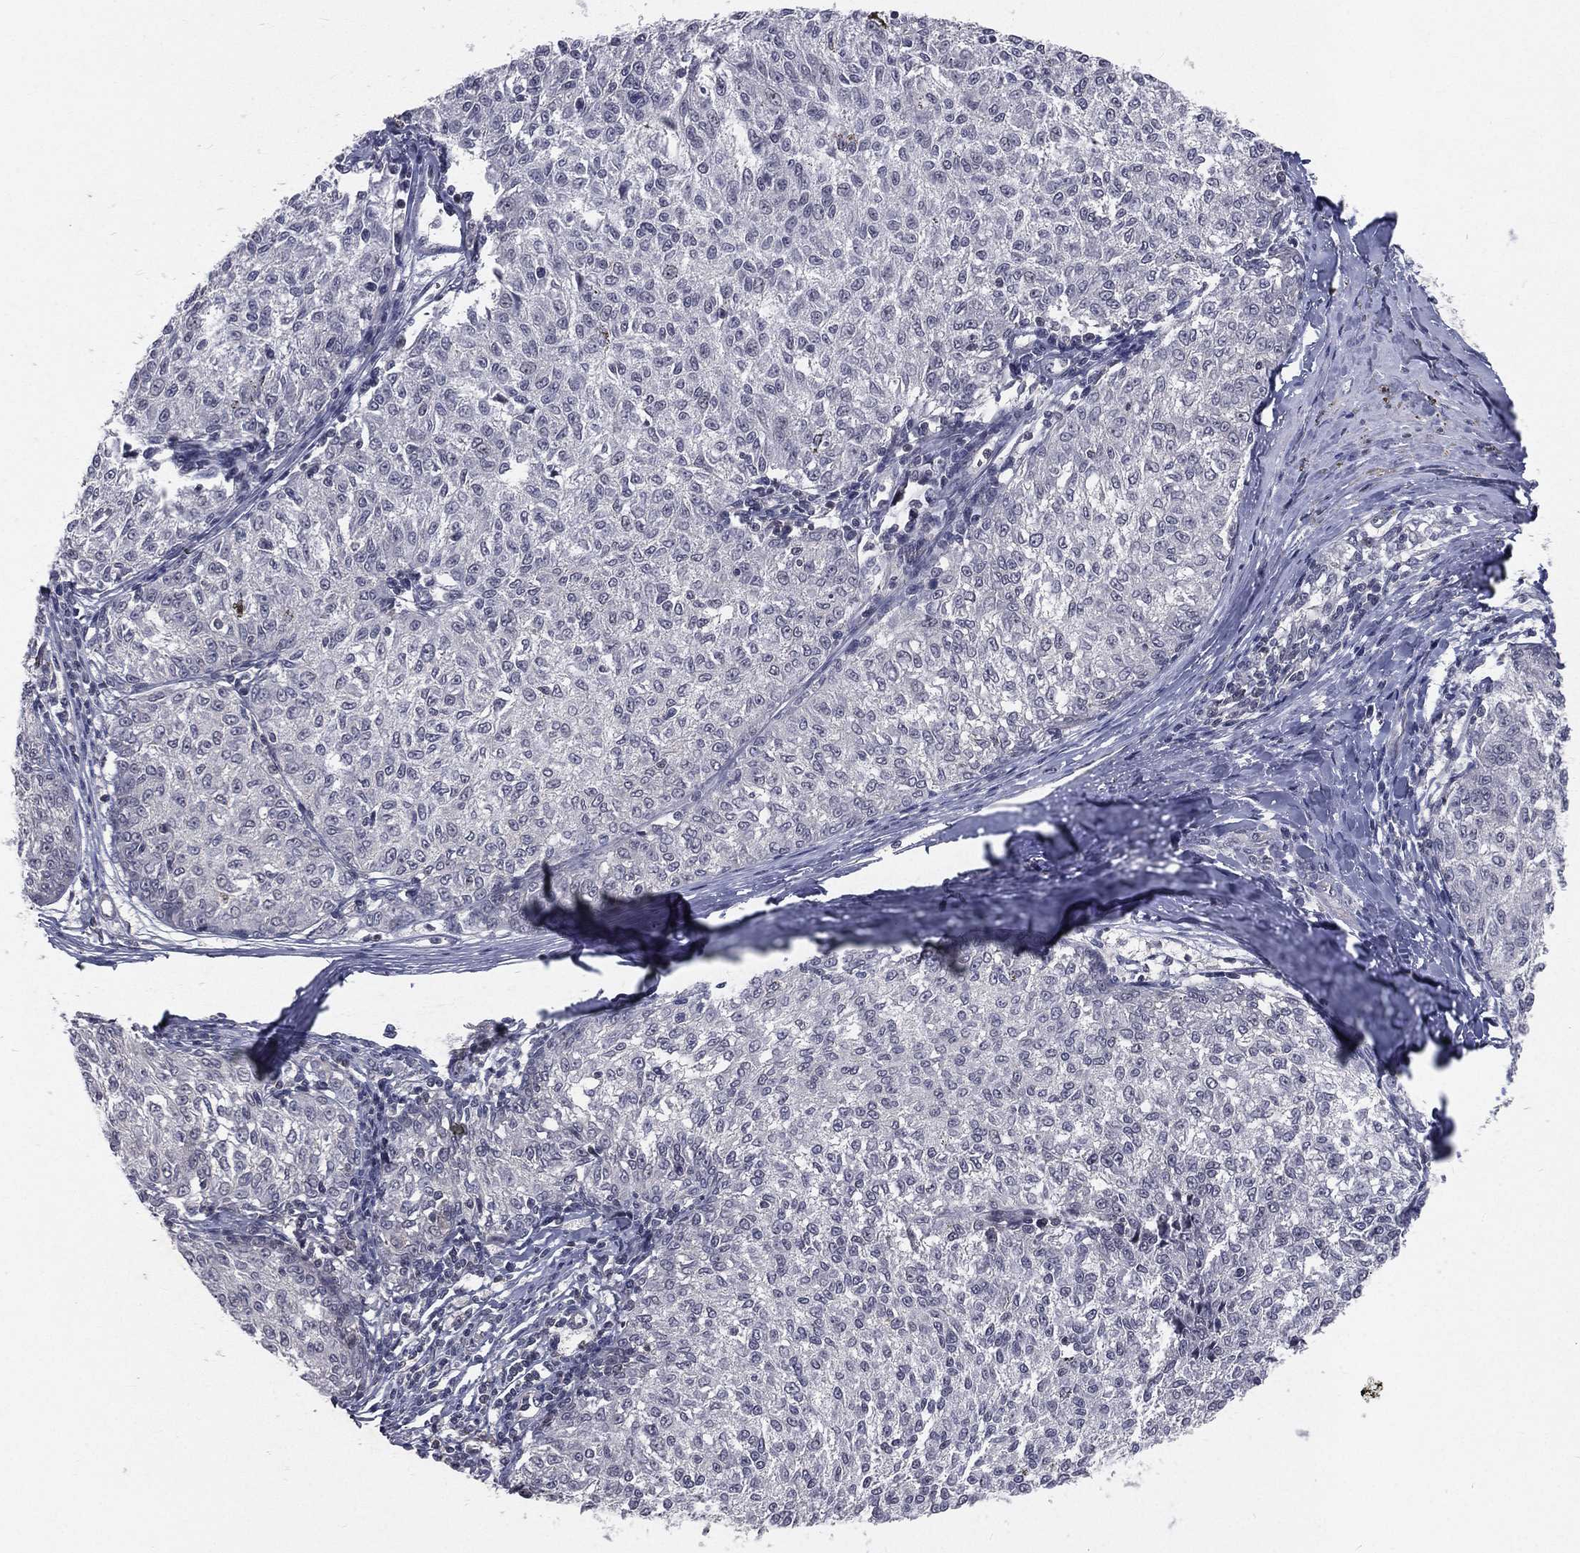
{"staining": {"intensity": "negative", "quantity": "none", "location": "none"}, "tissue": "melanoma", "cell_type": "Tumor cells", "image_type": "cancer", "snomed": [{"axis": "morphology", "description": "Malignant melanoma, NOS"}, {"axis": "topography", "description": "Skin"}], "caption": "Immunohistochemistry (IHC) histopathology image of neoplastic tissue: malignant melanoma stained with DAB (3,3'-diaminobenzidine) reveals no significant protein staining in tumor cells.", "gene": "MORC2", "patient": {"sex": "female", "age": 72}}